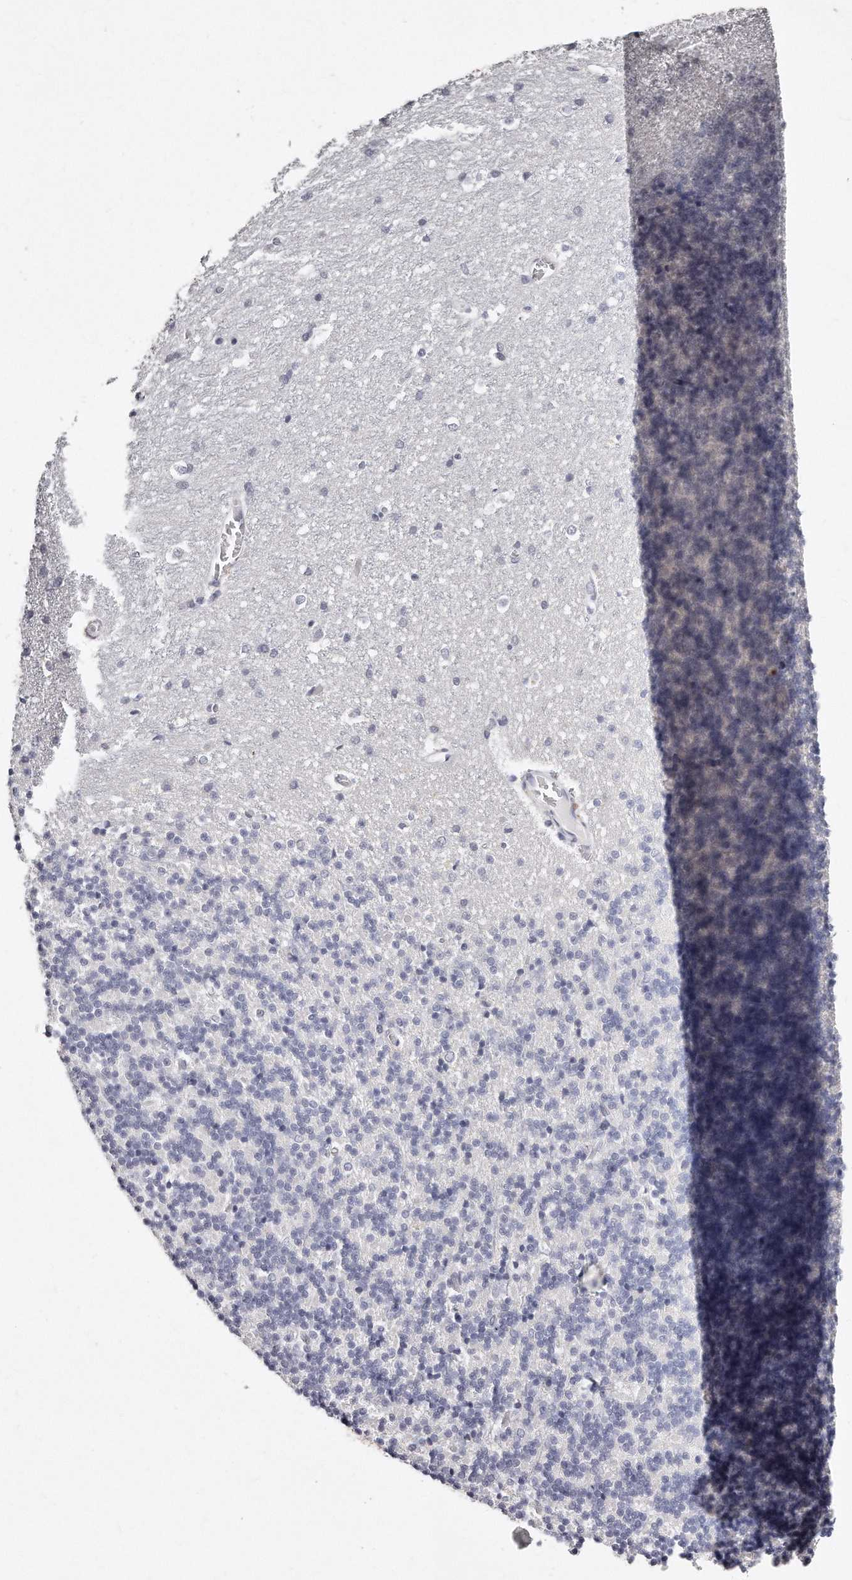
{"staining": {"intensity": "negative", "quantity": "none", "location": "none"}, "tissue": "cerebellum", "cell_type": "Cells in granular layer", "image_type": "normal", "snomed": [{"axis": "morphology", "description": "Normal tissue, NOS"}, {"axis": "topography", "description": "Cerebellum"}], "caption": "Immunohistochemistry of benign human cerebellum displays no expression in cells in granular layer.", "gene": "GDA", "patient": {"sex": "male", "age": 37}}